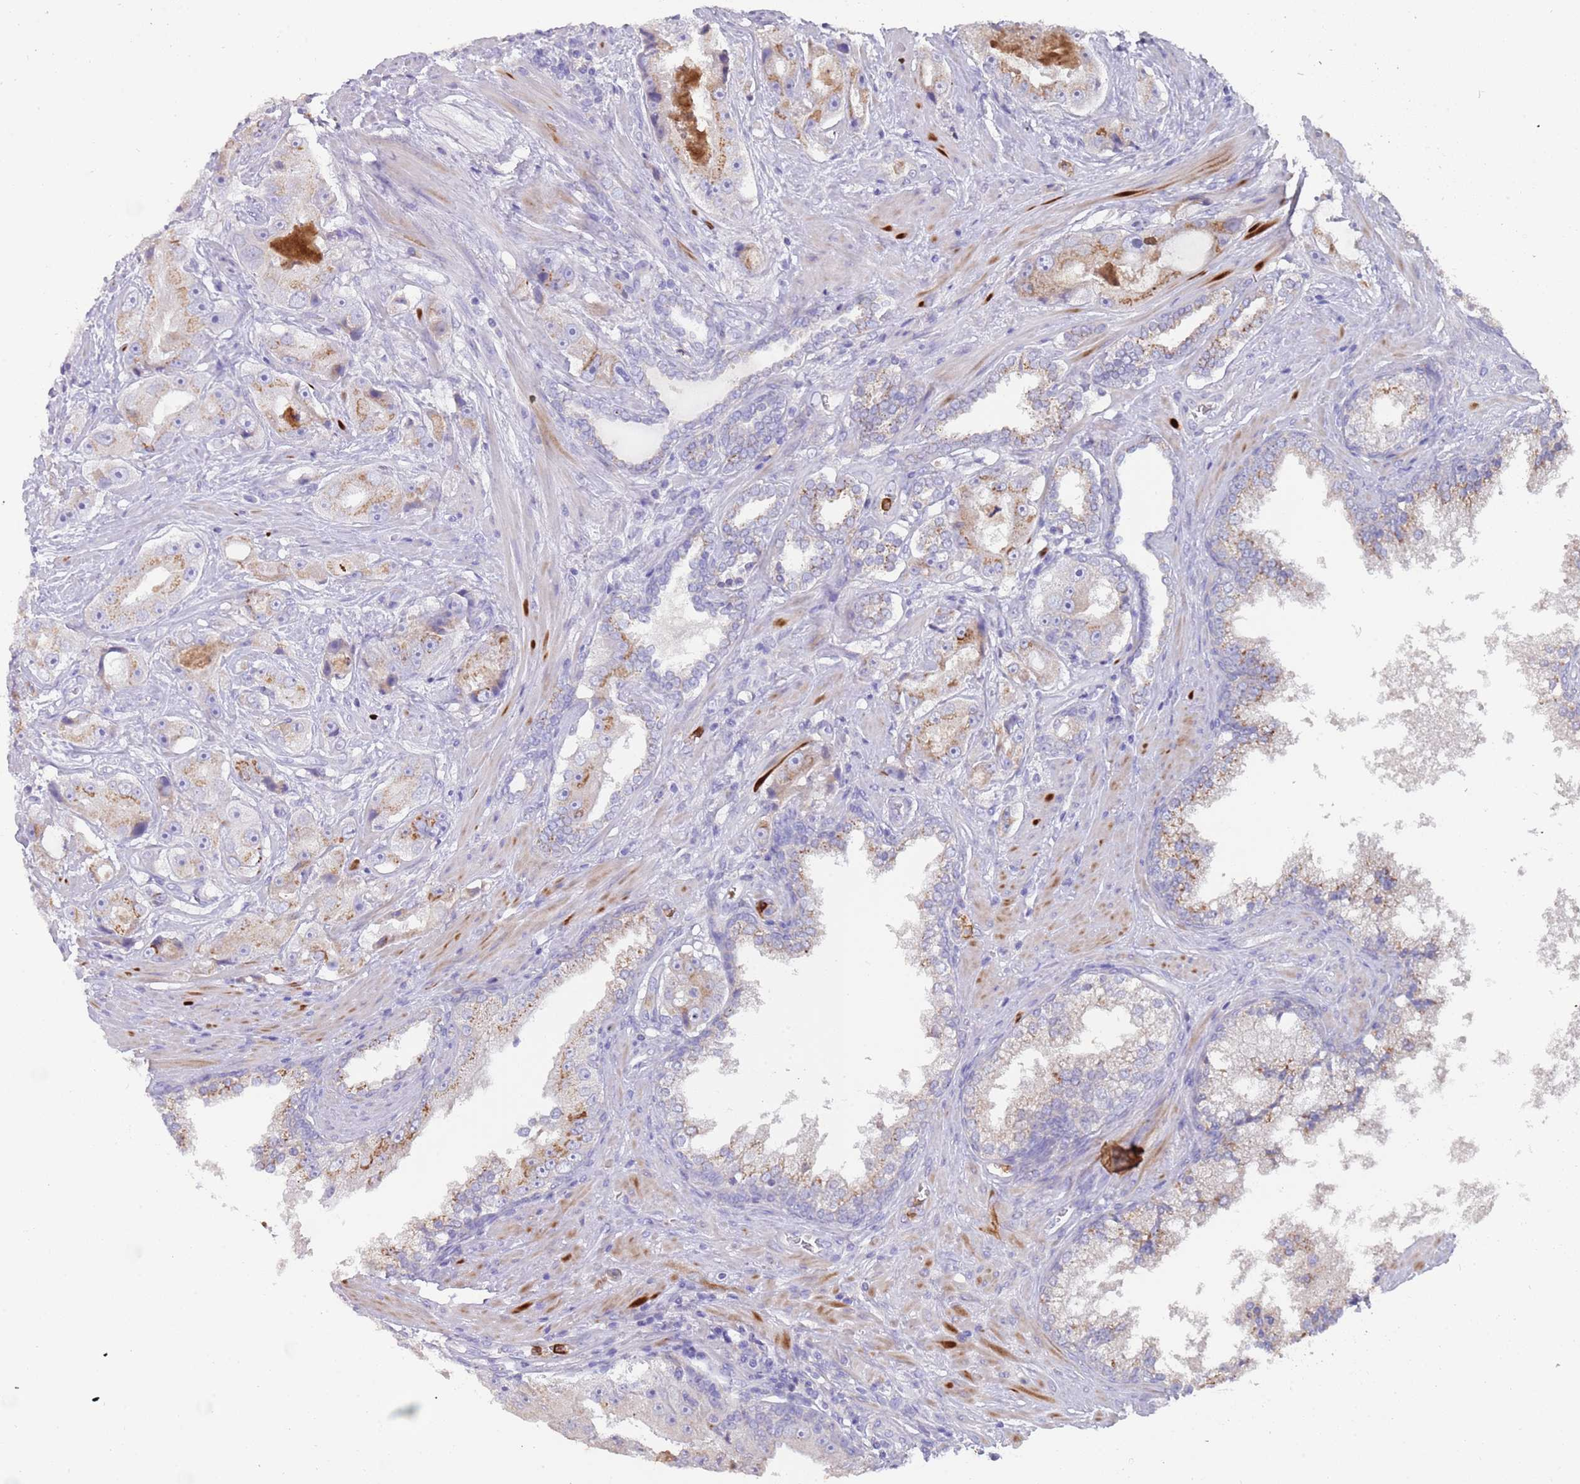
{"staining": {"intensity": "moderate", "quantity": "<25%", "location": "cytoplasmic/membranous"}, "tissue": "prostate cancer", "cell_type": "Tumor cells", "image_type": "cancer", "snomed": [{"axis": "morphology", "description": "Adenocarcinoma, High grade"}, {"axis": "topography", "description": "Prostate"}], "caption": "DAB immunohistochemical staining of human adenocarcinoma (high-grade) (prostate) shows moderate cytoplasmic/membranous protein positivity in about <25% of tumor cells.", "gene": "TMEM251", "patient": {"sex": "male", "age": 73}}